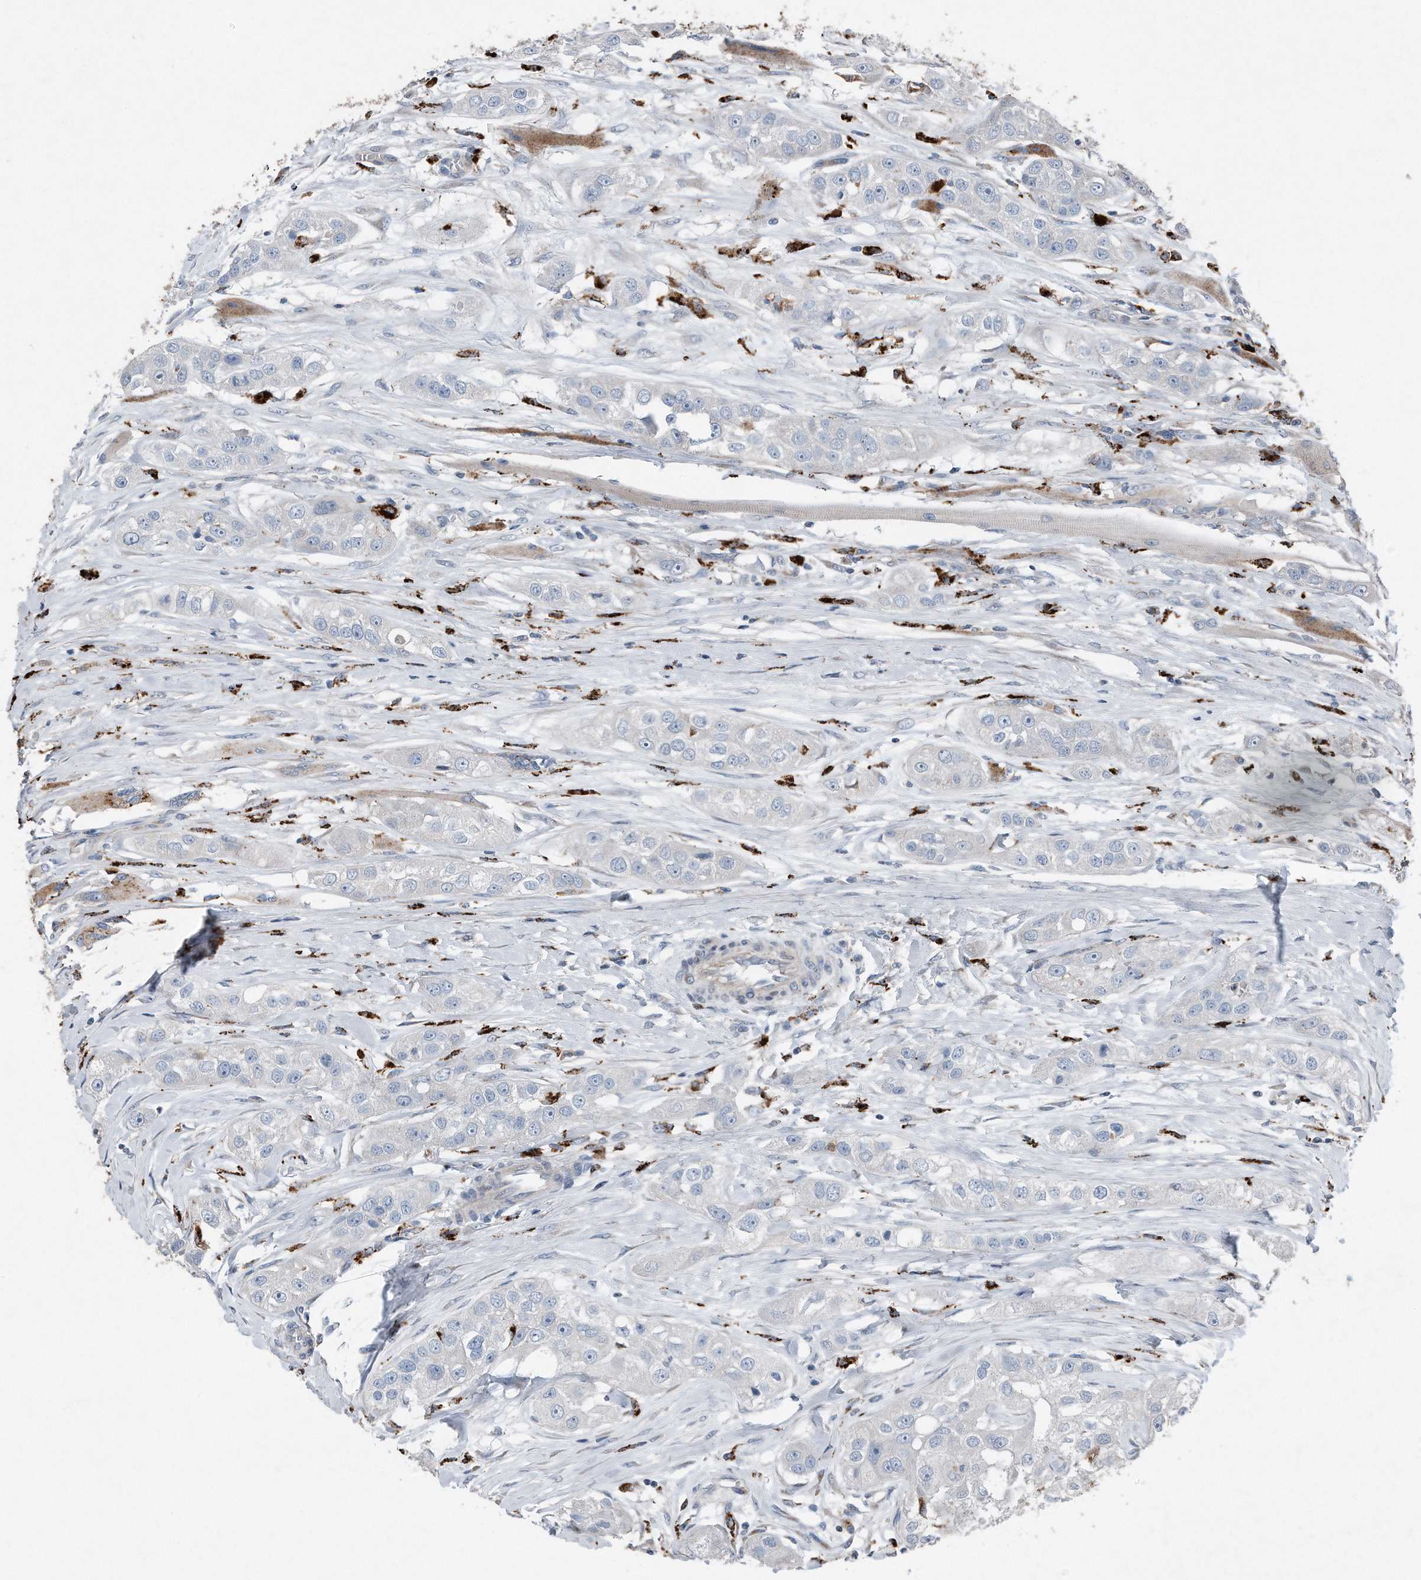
{"staining": {"intensity": "negative", "quantity": "none", "location": "none"}, "tissue": "head and neck cancer", "cell_type": "Tumor cells", "image_type": "cancer", "snomed": [{"axis": "morphology", "description": "Normal tissue, NOS"}, {"axis": "morphology", "description": "Squamous cell carcinoma, NOS"}, {"axis": "topography", "description": "Skeletal muscle"}, {"axis": "topography", "description": "Head-Neck"}], "caption": "IHC image of neoplastic tissue: human squamous cell carcinoma (head and neck) stained with DAB exhibits no significant protein staining in tumor cells.", "gene": "ZNF772", "patient": {"sex": "male", "age": 51}}